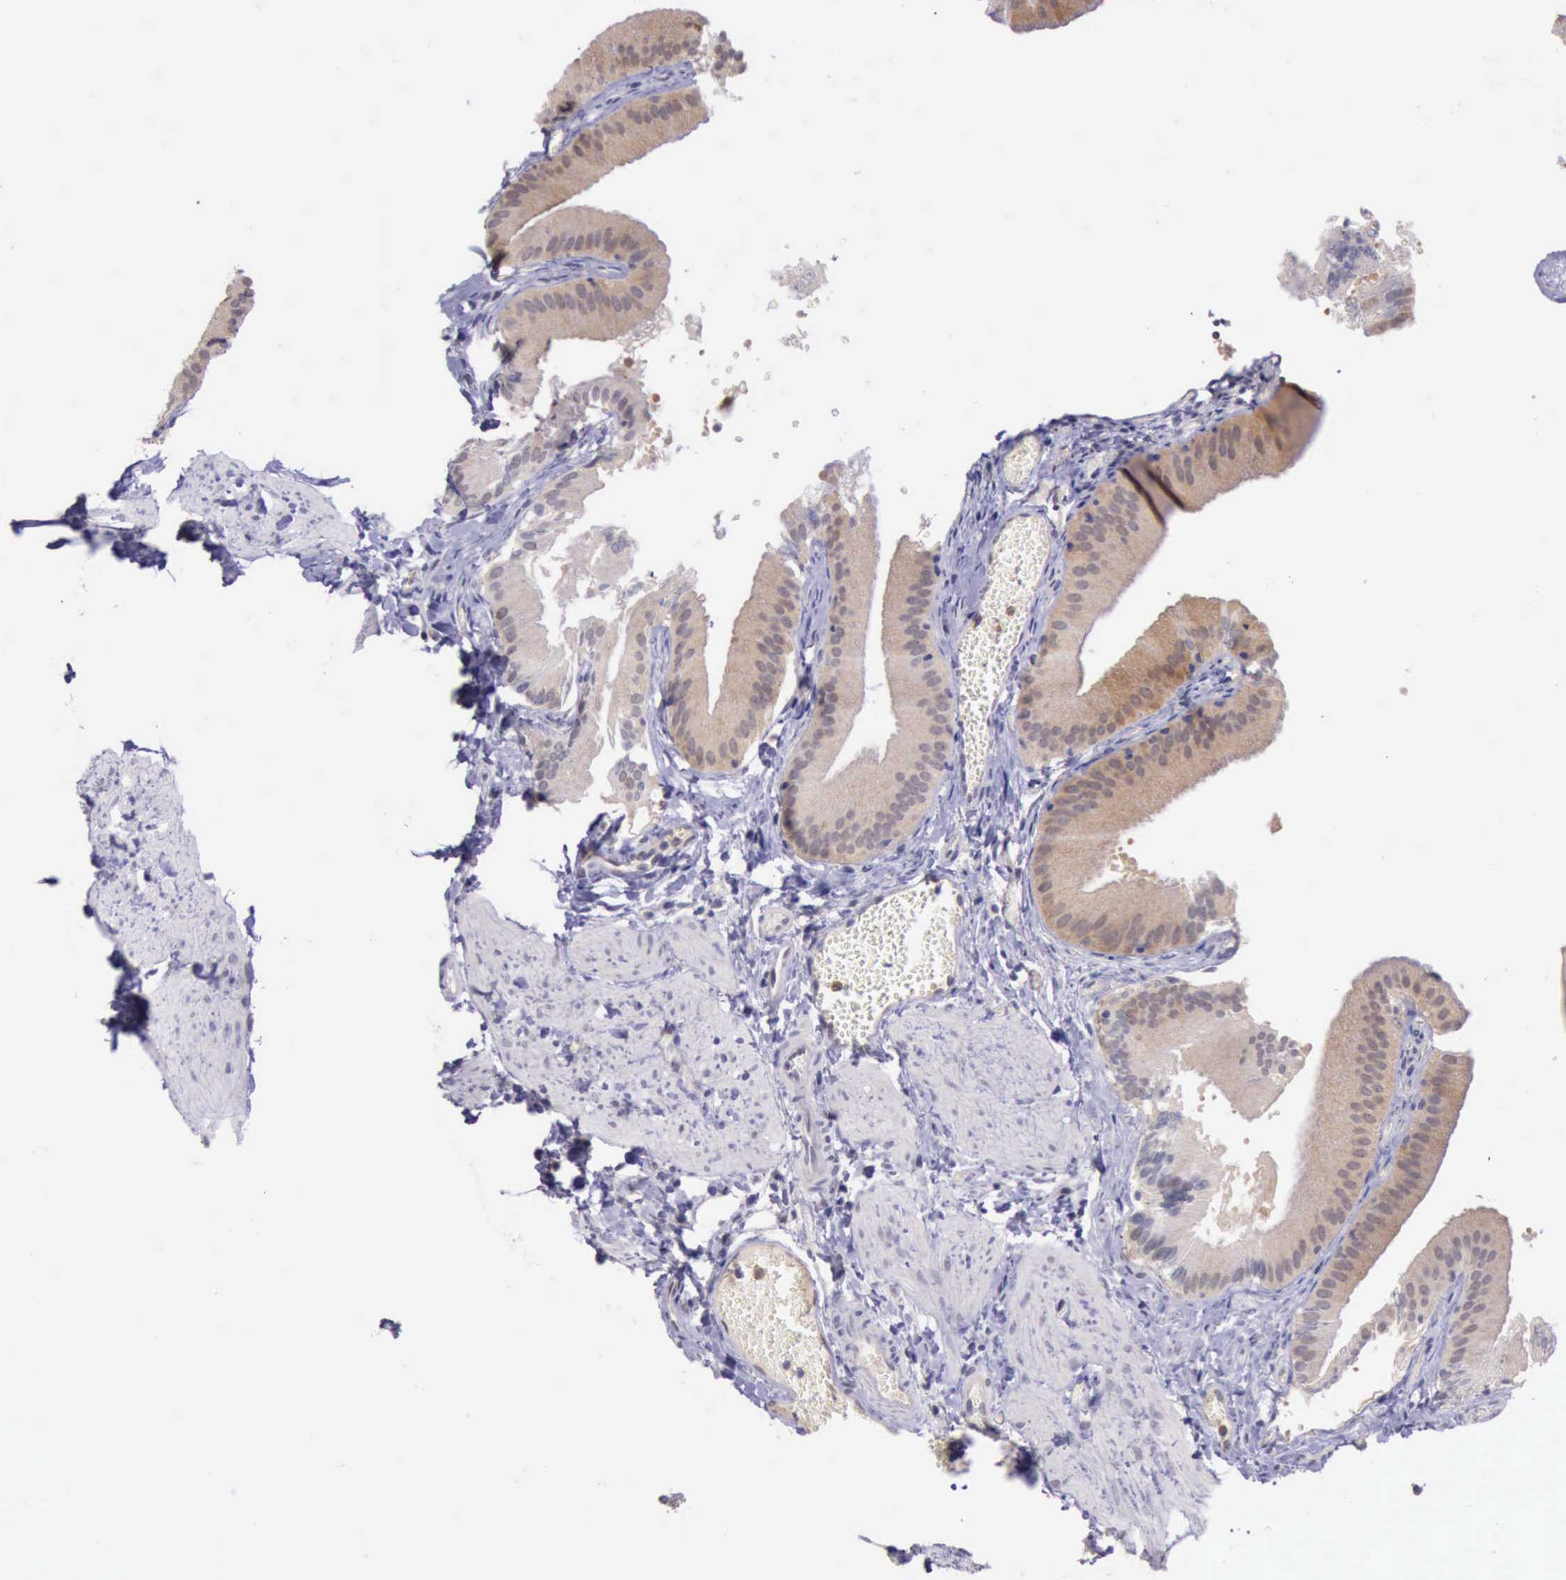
{"staining": {"intensity": "moderate", "quantity": ">75%", "location": "cytoplasmic/membranous"}, "tissue": "gallbladder", "cell_type": "Glandular cells", "image_type": "normal", "snomed": [{"axis": "morphology", "description": "Normal tissue, NOS"}, {"axis": "topography", "description": "Gallbladder"}], "caption": "IHC (DAB) staining of benign gallbladder displays moderate cytoplasmic/membranous protein positivity in about >75% of glandular cells. Nuclei are stained in blue.", "gene": "PLEK2", "patient": {"sex": "female", "age": 24}}